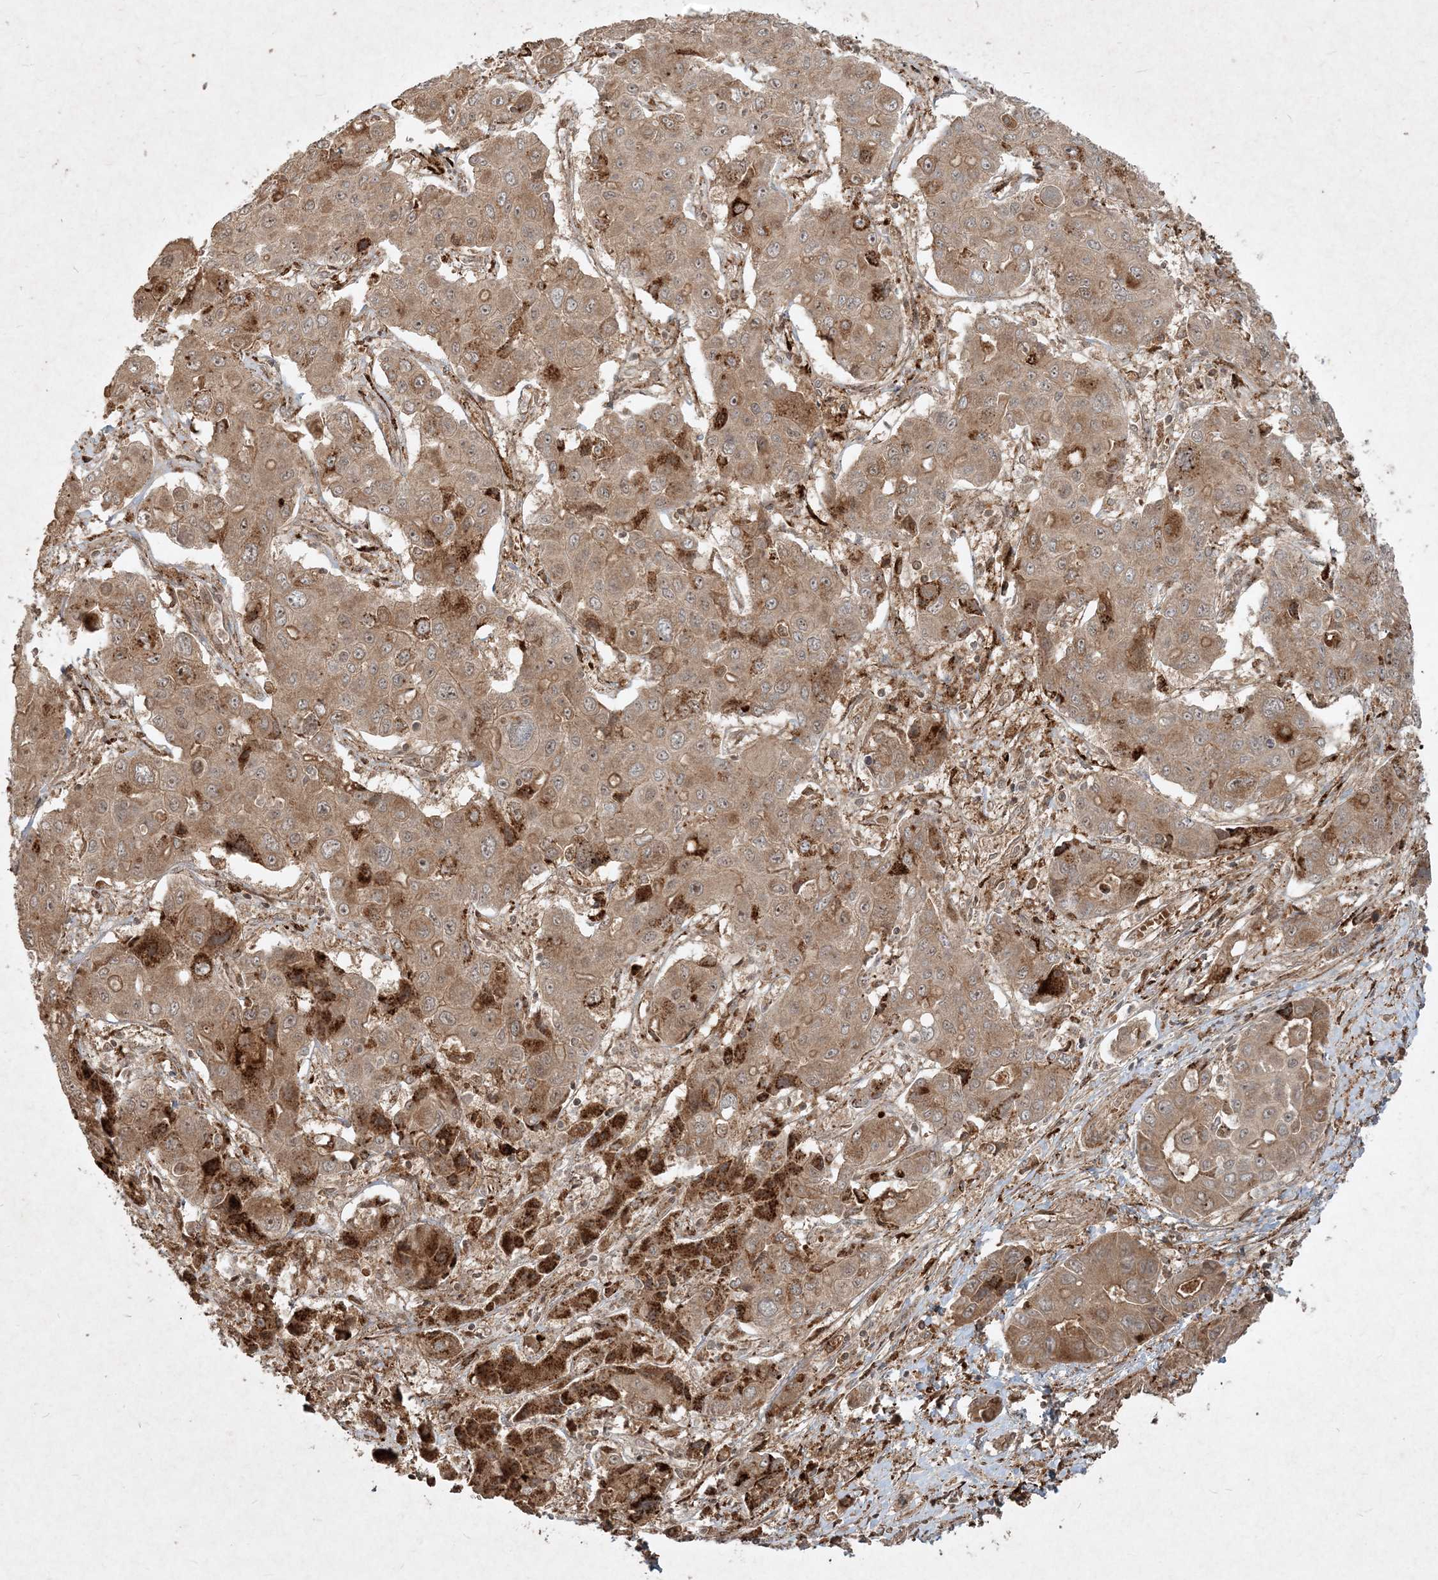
{"staining": {"intensity": "moderate", "quantity": ">75%", "location": "cytoplasmic/membranous"}, "tissue": "liver cancer", "cell_type": "Tumor cells", "image_type": "cancer", "snomed": [{"axis": "morphology", "description": "Cholangiocarcinoma"}, {"axis": "topography", "description": "Liver"}], "caption": "DAB immunohistochemical staining of liver cancer demonstrates moderate cytoplasmic/membranous protein expression in about >75% of tumor cells.", "gene": "NARS1", "patient": {"sex": "male", "age": 67}}